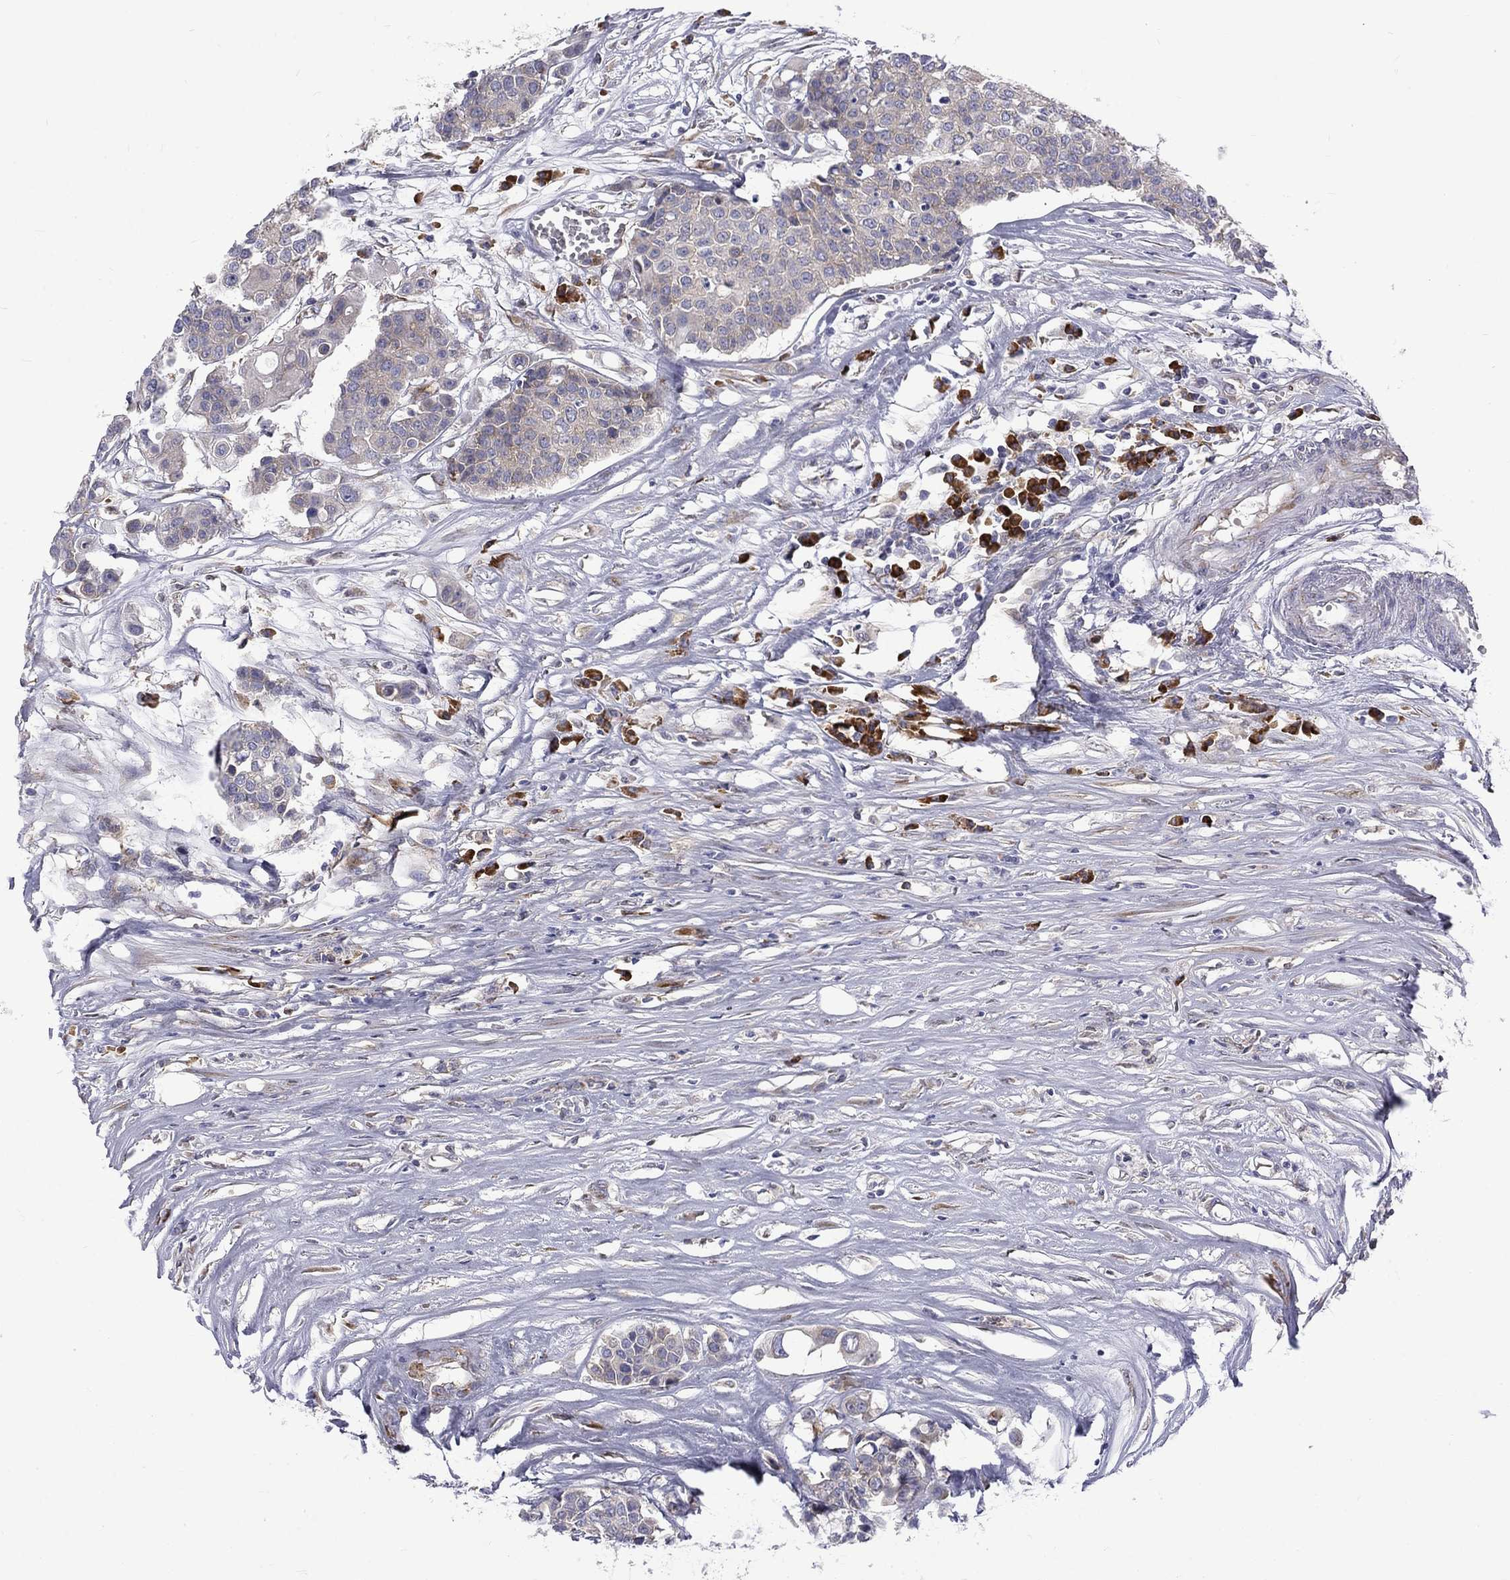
{"staining": {"intensity": "negative", "quantity": "none", "location": "none"}, "tissue": "carcinoid", "cell_type": "Tumor cells", "image_type": "cancer", "snomed": [{"axis": "morphology", "description": "Carcinoid, malignant, NOS"}, {"axis": "topography", "description": "Colon"}], "caption": "High magnification brightfield microscopy of carcinoid (malignant) stained with DAB (3,3'-diaminobenzidine) (brown) and counterstained with hematoxylin (blue): tumor cells show no significant expression.", "gene": "PABPC4", "patient": {"sex": "male", "age": 81}}